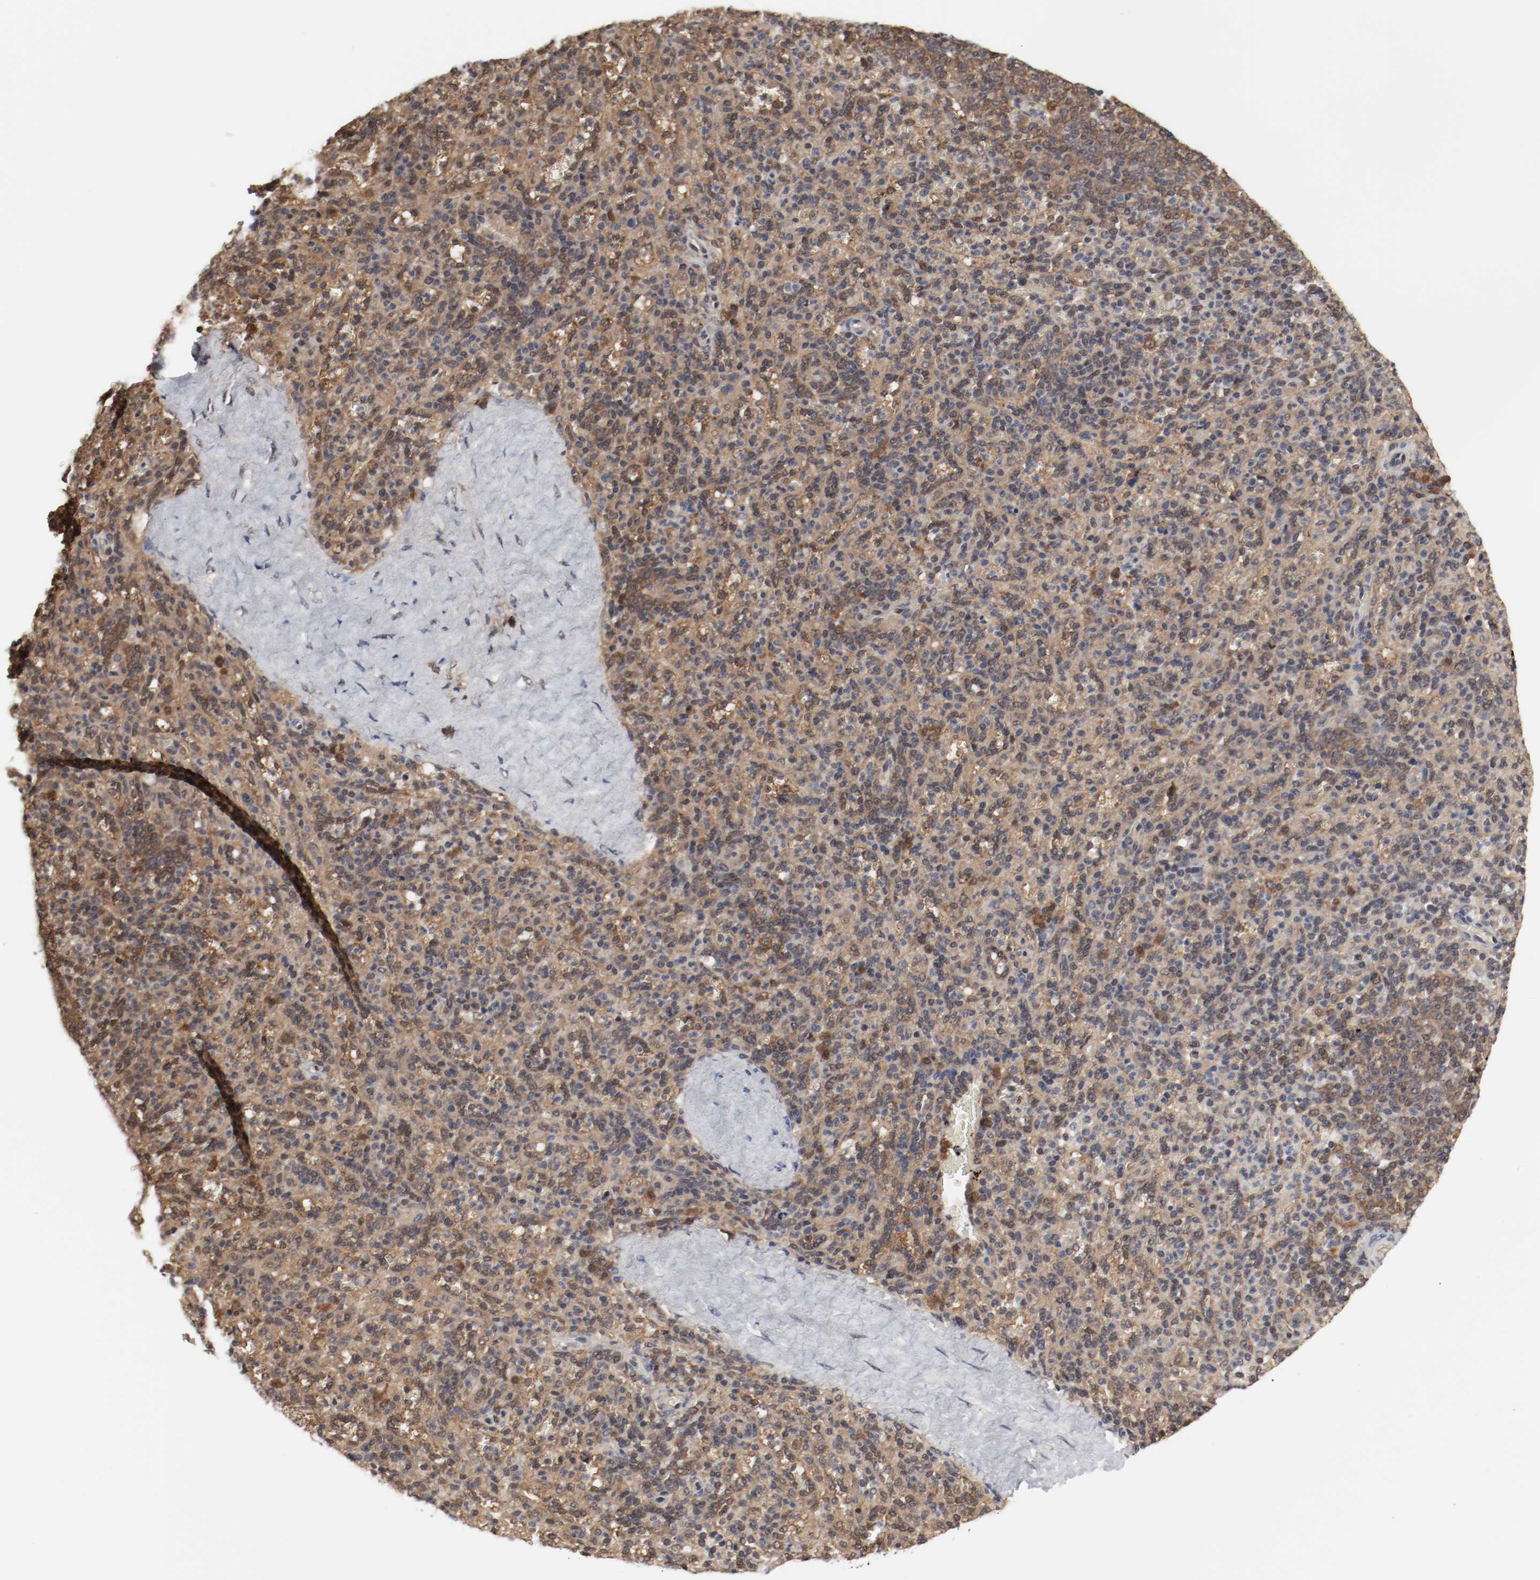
{"staining": {"intensity": "moderate", "quantity": "25%-75%", "location": "cytoplasmic/membranous,nuclear"}, "tissue": "spleen", "cell_type": "Cells in red pulp", "image_type": "normal", "snomed": [{"axis": "morphology", "description": "Normal tissue, NOS"}, {"axis": "topography", "description": "Spleen"}], "caption": "Spleen stained with IHC exhibits moderate cytoplasmic/membranous,nuclear positivity in approximately 25%-75% of cells in red pulp.", "gene": "AFG3L2", "patient": {"sex": "male", "age": 36}}